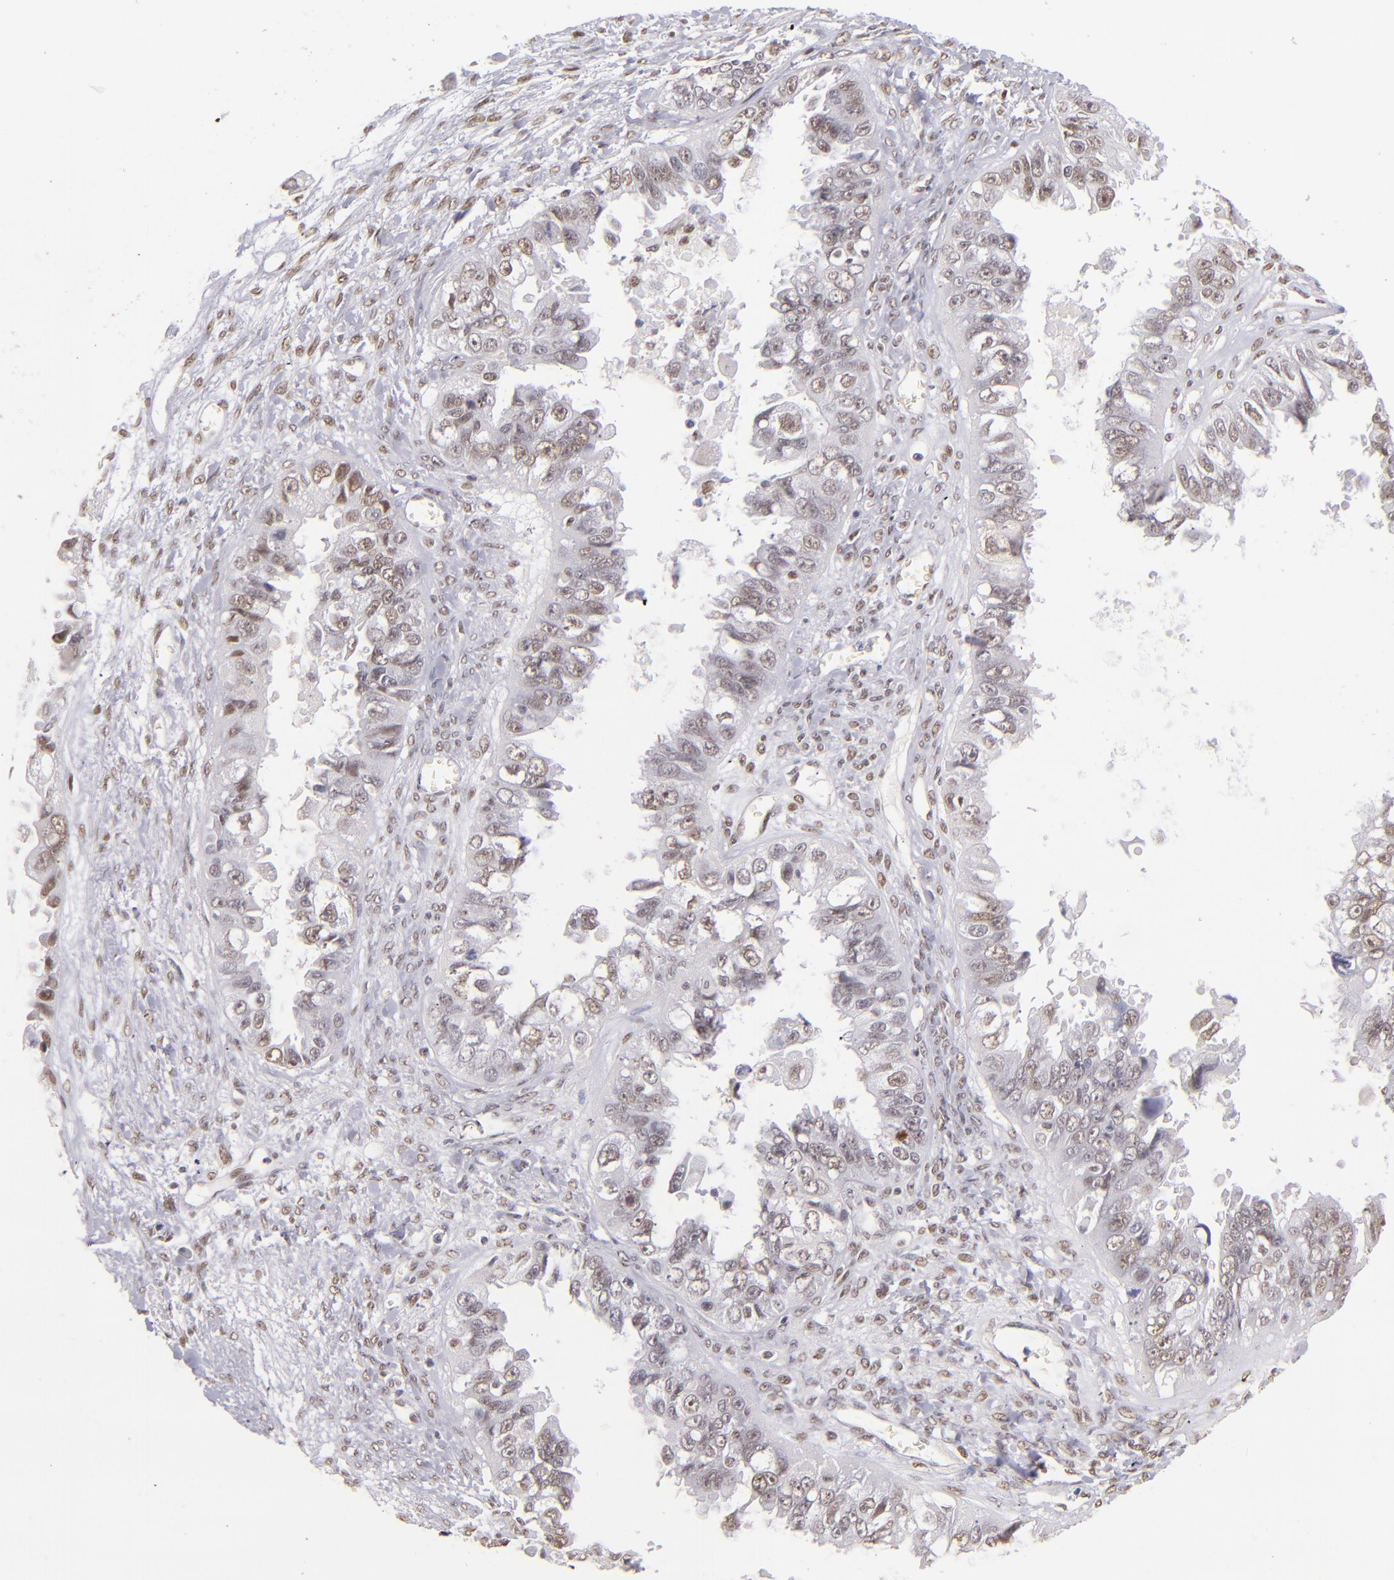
{"staining": {"intensity": "weak", "quantity": "25%-75%", "location": "nuclear"}, "tissue": "ovarian cancer", "cell_type": "Tumor cells", "image_type": "cancer", "snomed": [{"axis": "morphology", "description": "Carcinoma, endometroid"}, {"axis": "topography", "description": "Ovary"}], "caption": "The image displays immunohistochemical staining of ovarian cancer. There is weak nuclear staining is present in approximately 25%-75% of tumor cells.", "gene": "NCOR2", "patient": {"sex": "female", "age": 85}}